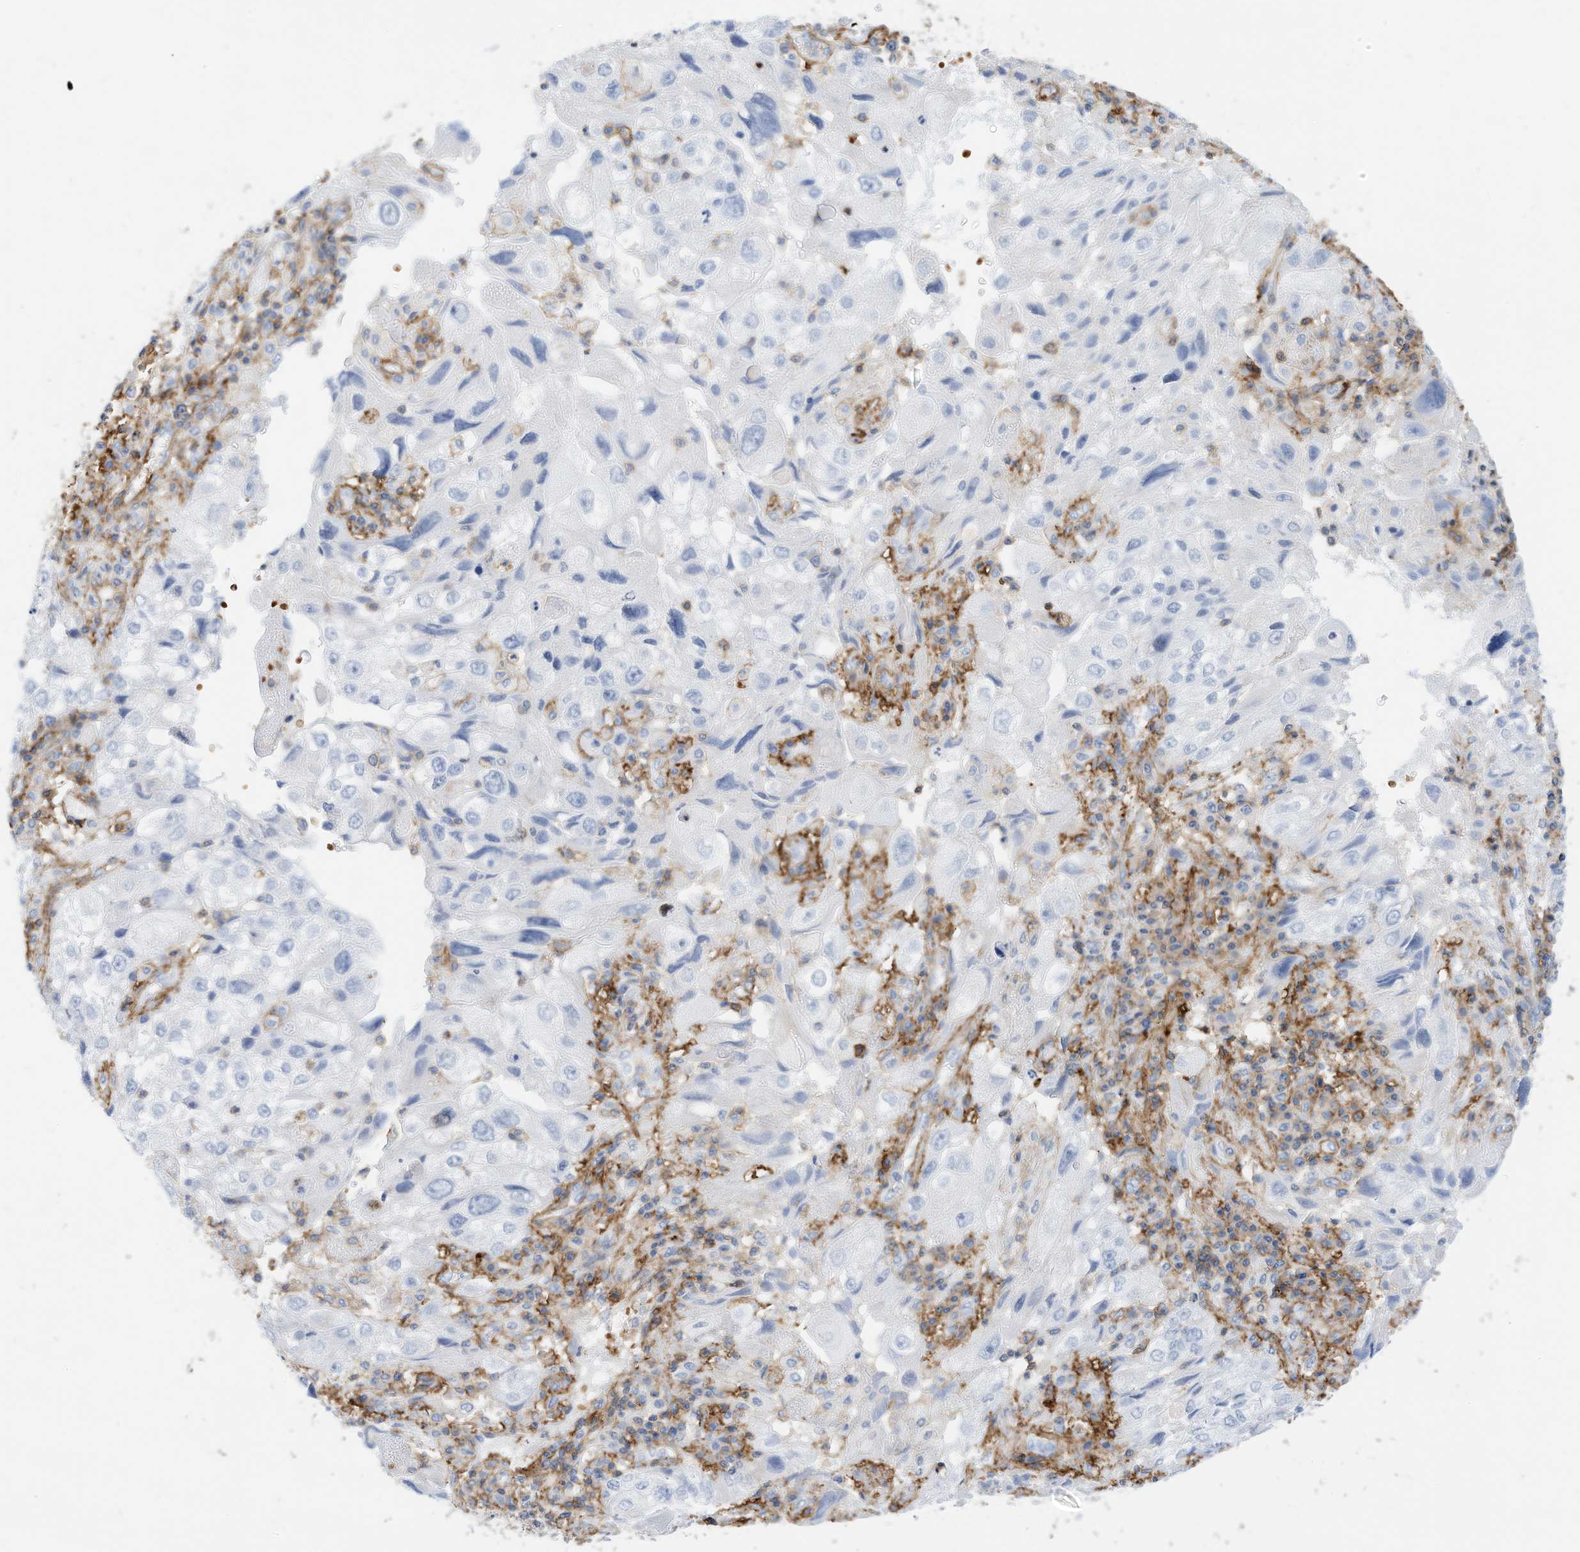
{"staining": {"intensity": "negative", "quantity": "none", "location": "none"}, "tissue": "endometrial cancer", "cell_type": "Tumor cells", "image_type": "cancer", "snomed": [{"axis": "morphology", "description": "Adenocarcinoma, NOS"}, {"axis": "topography", "description": "Endometrium"}], "caption": "Protein analysis of endometrial cancer shows no significant positivity in tumor cells.", "gene": "TXNDC9", "patient": {"sex": "female", "age": 49}}